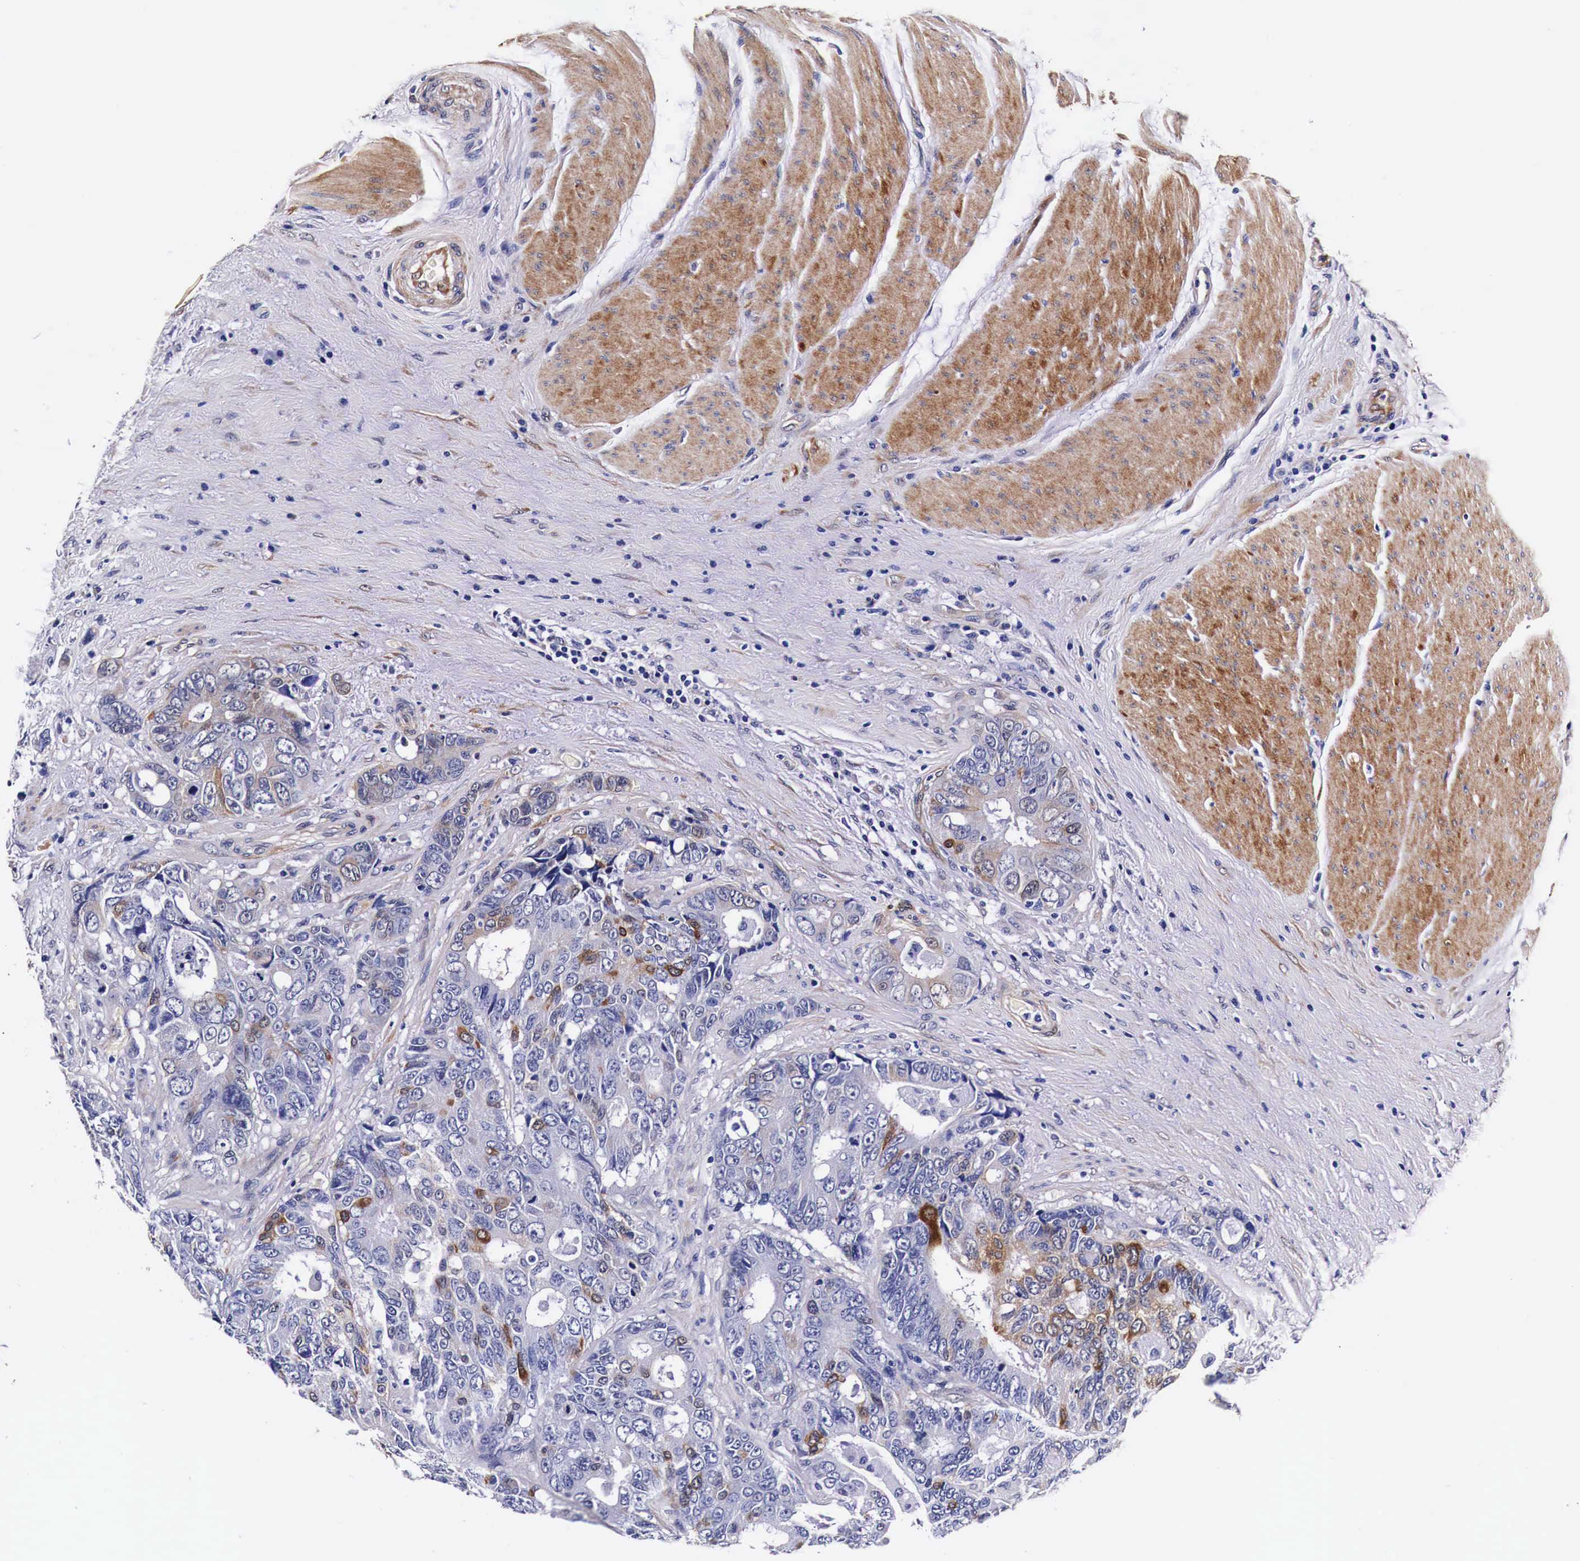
{"staining": {"intensity": "moderate", "quantity": "<25%", "location": "cytoplasmic/membranous"}, "tissue": "colorectal cancer", "cell_type": "Tumor cells", "image_type": "cancer", "snomed": [{"axis": "morphology", "description": "Adenocarcinoma, NOS"}, {"axis": "topography", "description": "Rectum"}], "caption": "A histopathology image of human colorectal cancer stained for a protein reveals moderate cytoplasmic/membranous brown staining in tumor cells.", "gene": "HSPB1", "patient": {"sex": "female", "age": 67}}